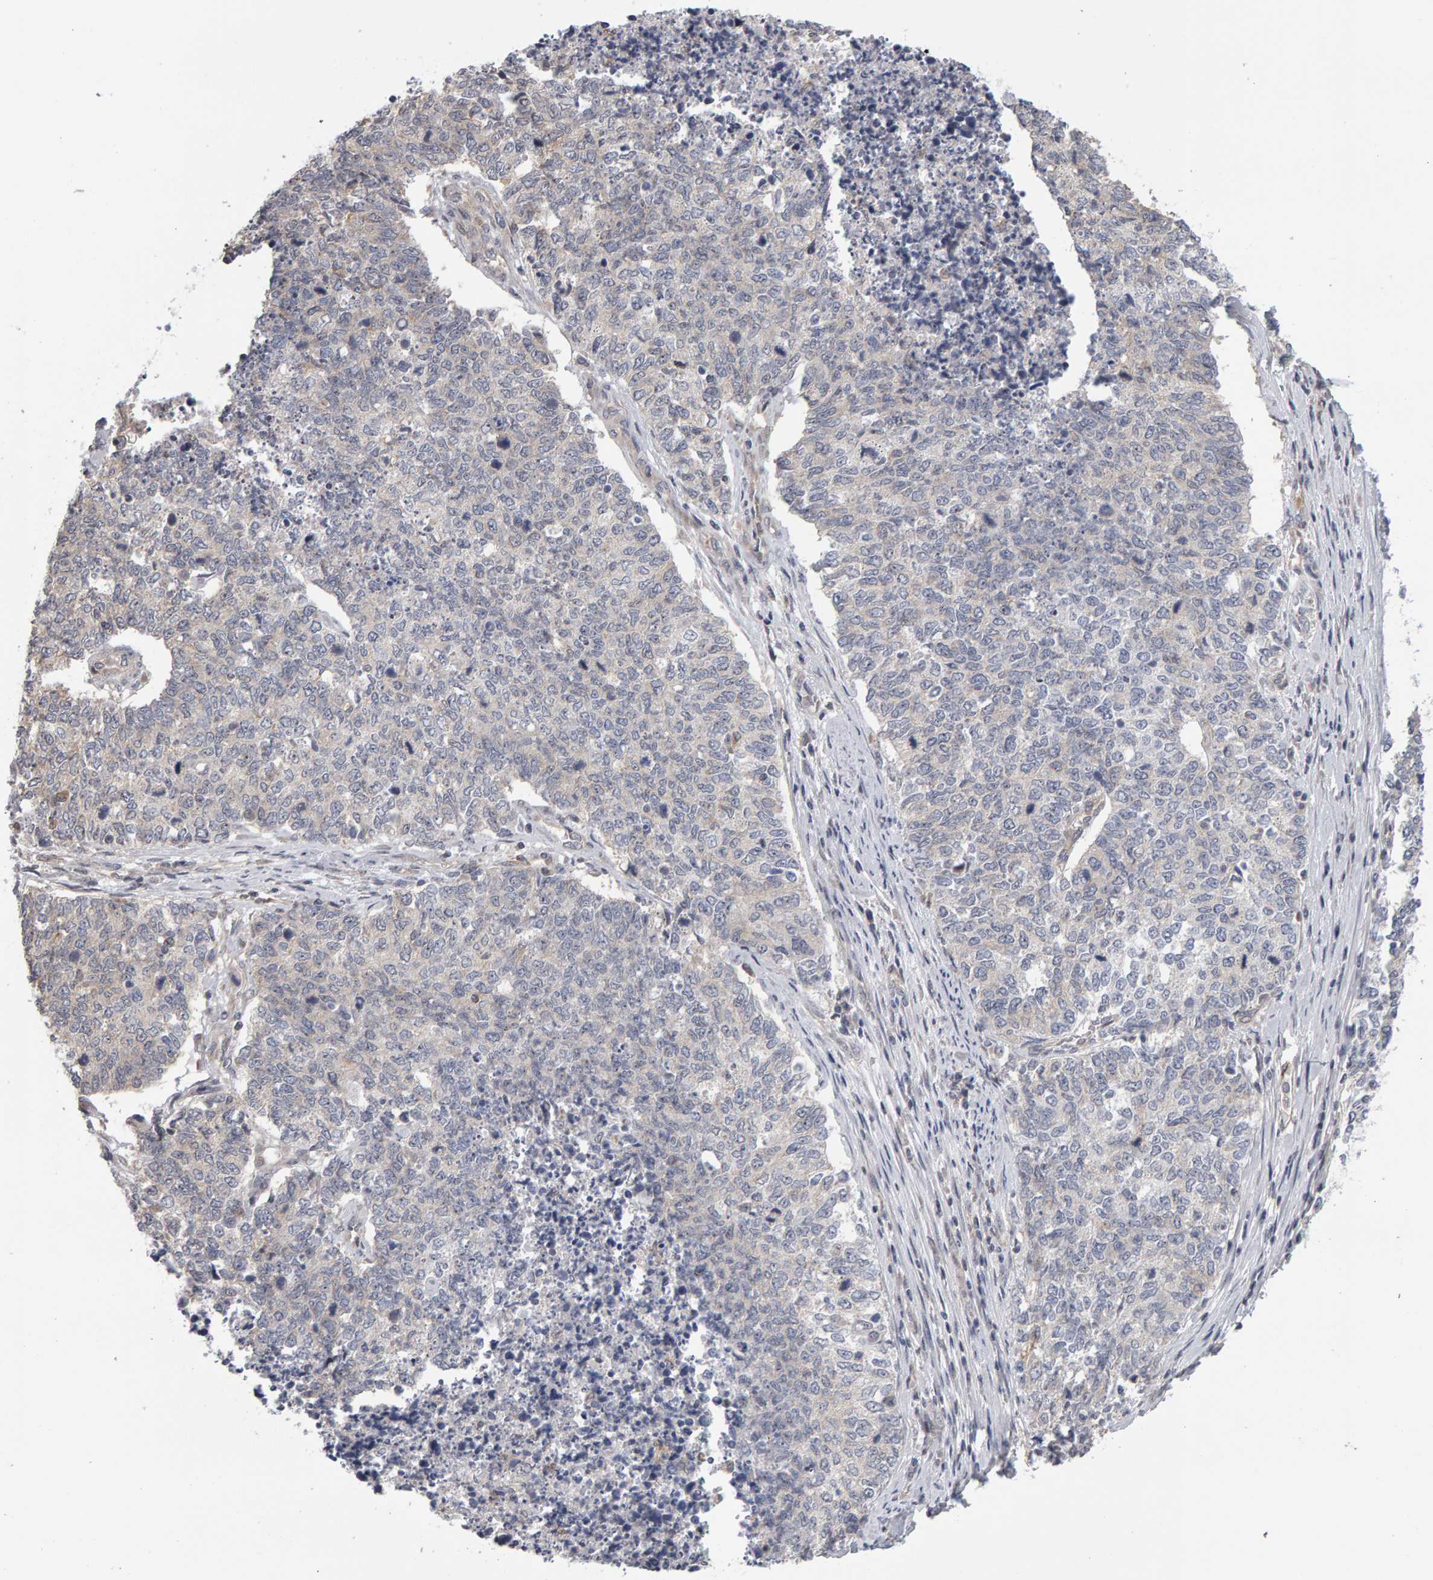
{"staining": {"intensity": "negative", "quantity": "none", "location": "none"}, "tissue": "cervical cancer", "cell_type": "Tumor cells", "image_type": "cancer", "snomed": [{"axis": "morphology", "description": "Squamous cell carcinoma, NOS"}, {"axis": "topography", "description": "Cervix"}], "caption": "IHC of human squamous cell carcinoma (cervical) displays no positivity in tumor cells.", "gene": "MSRA", "patient": {"sex": "female", "age": 63}}